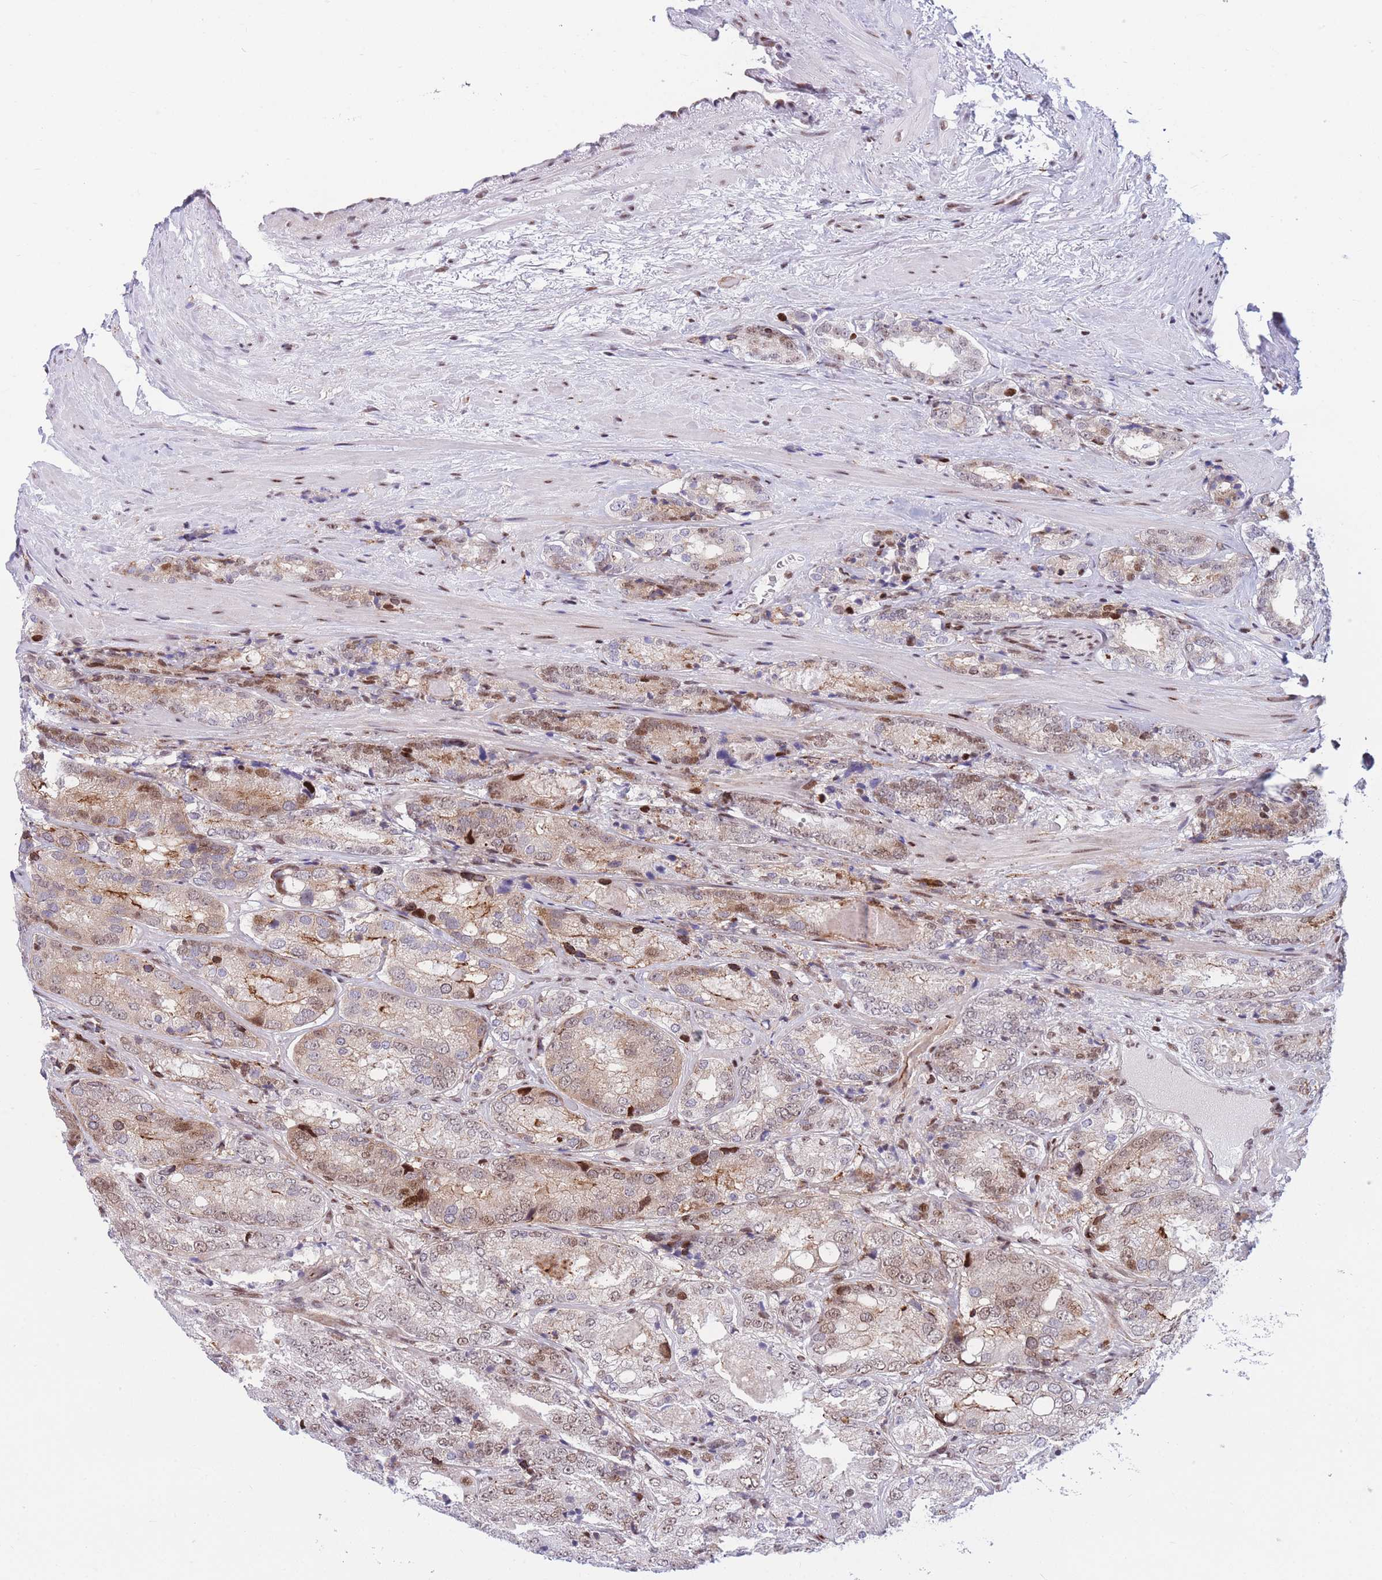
{"staining": {"intensity": "moderate", "quantity": "<25%", "location": "cytoplasmic/membranous,nuclear"}, "tissue": "prostate cancer", "cell_type": "Tumor cells", "image_type": "cancer", "snomed": [{"axis": "morphology", "description": "Adenocarcinoma, High grade"}, {"axis": "topography", "description": "Prostate"}], "caption": "High-power microscopy captured an immunohistochemistry histopathology image of prostate adenocarcinoma (high-grade), revealing moderate cytoplasmic/membranous and nuclear positivity in about <25% of tumor cells. Nuclei are stained in blue.", "gene": "DNAJC3", "patient": {"sex": "male", "age": 63}}